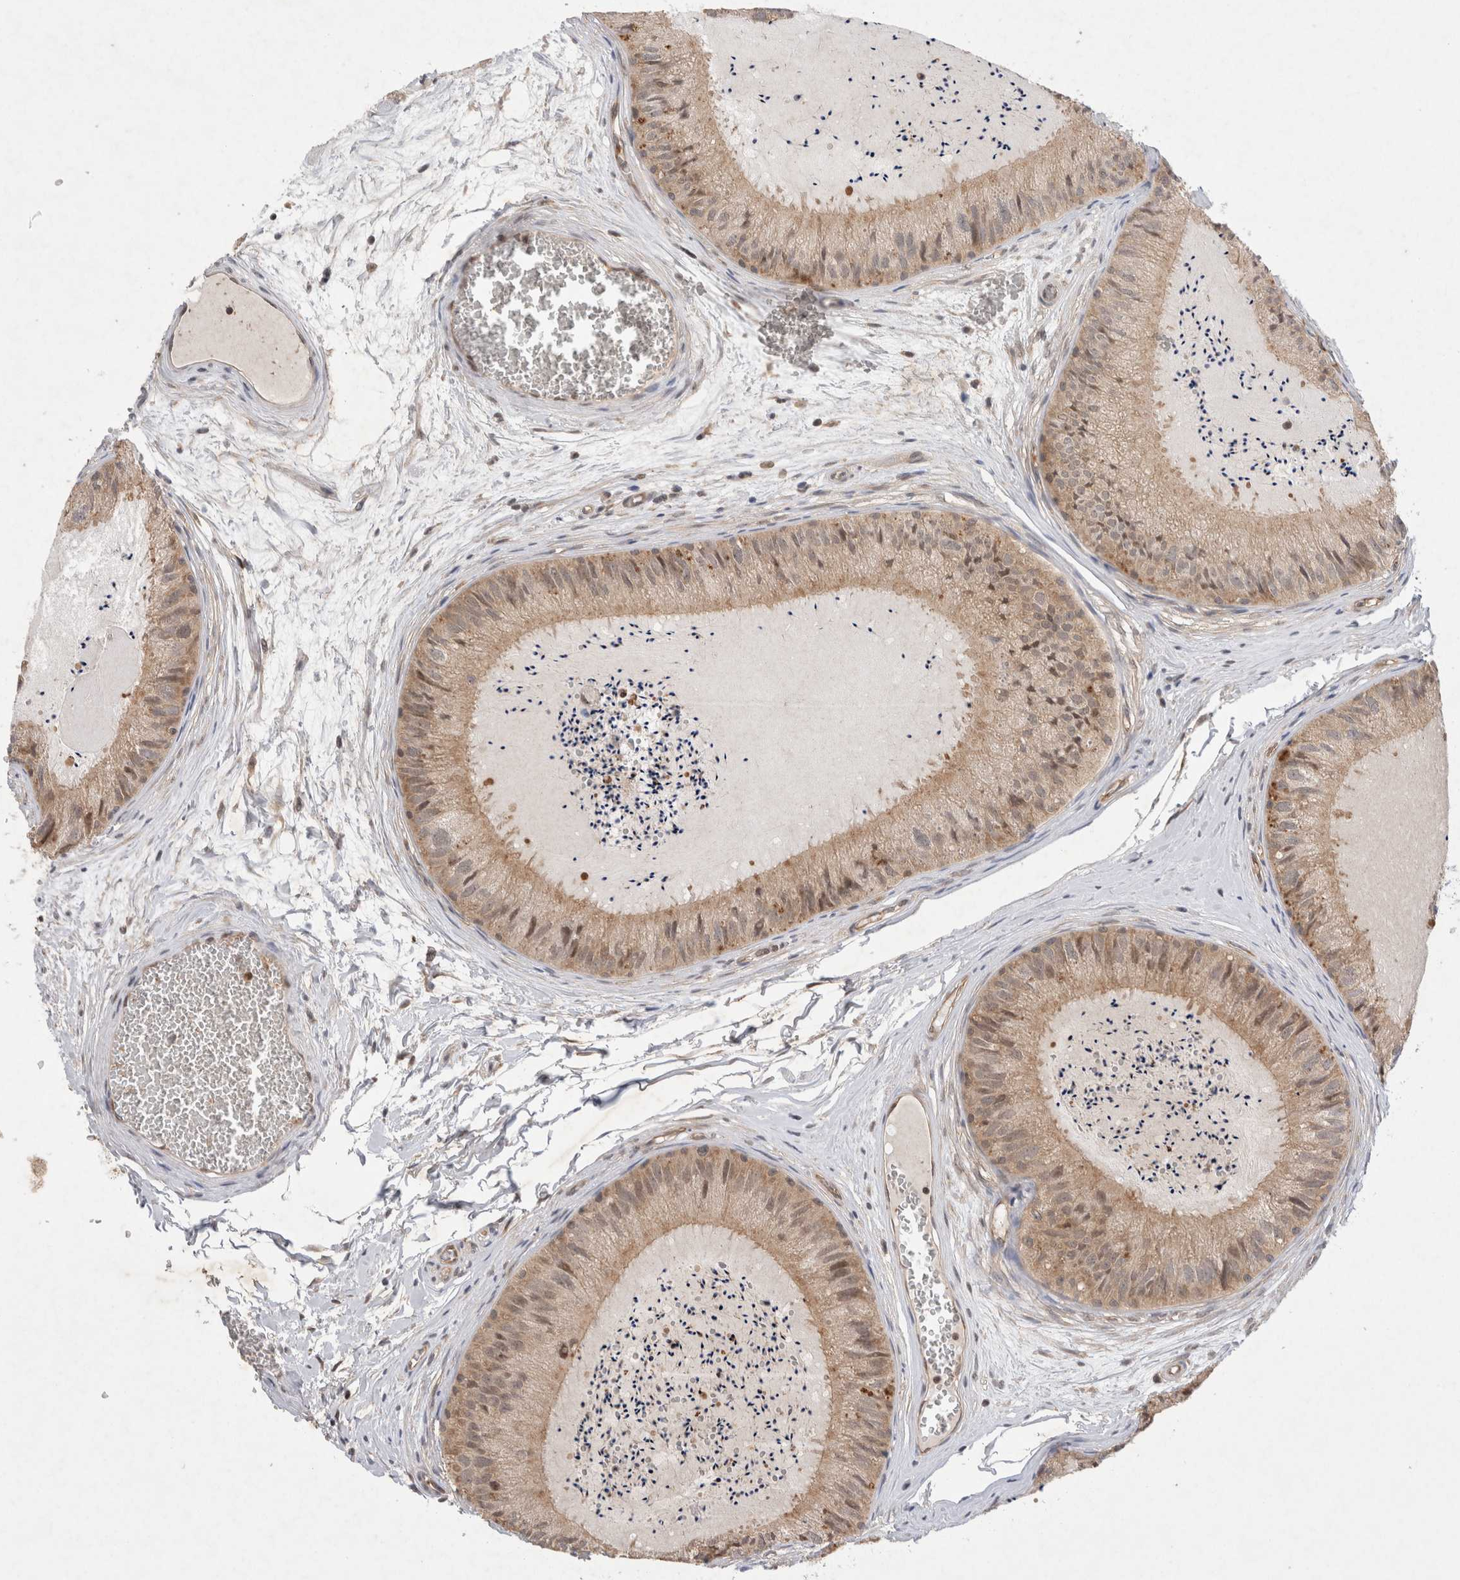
{"staining": {"intensity": "weak", "quantity": ">75%", "location": "cytoplasmic/membranous,nuclear"}, "tissue": "epididymis", "cell_type": "Glandular cells", "image_type": "normal", "snomed": [{"axis": "morphology", "description": "Normal tissue, NOS"}, {"axis": "topography", "description": "Epididymis"}], "caption": "There is low levels of weak cytoplasmic/membranous,nuclear staining in glandular cells of normal epididymis, as demonstrated by immunohistochemical staining (brown color).", "gene": "EIF3E", "patient": {"sex": "male", "age": 31}}